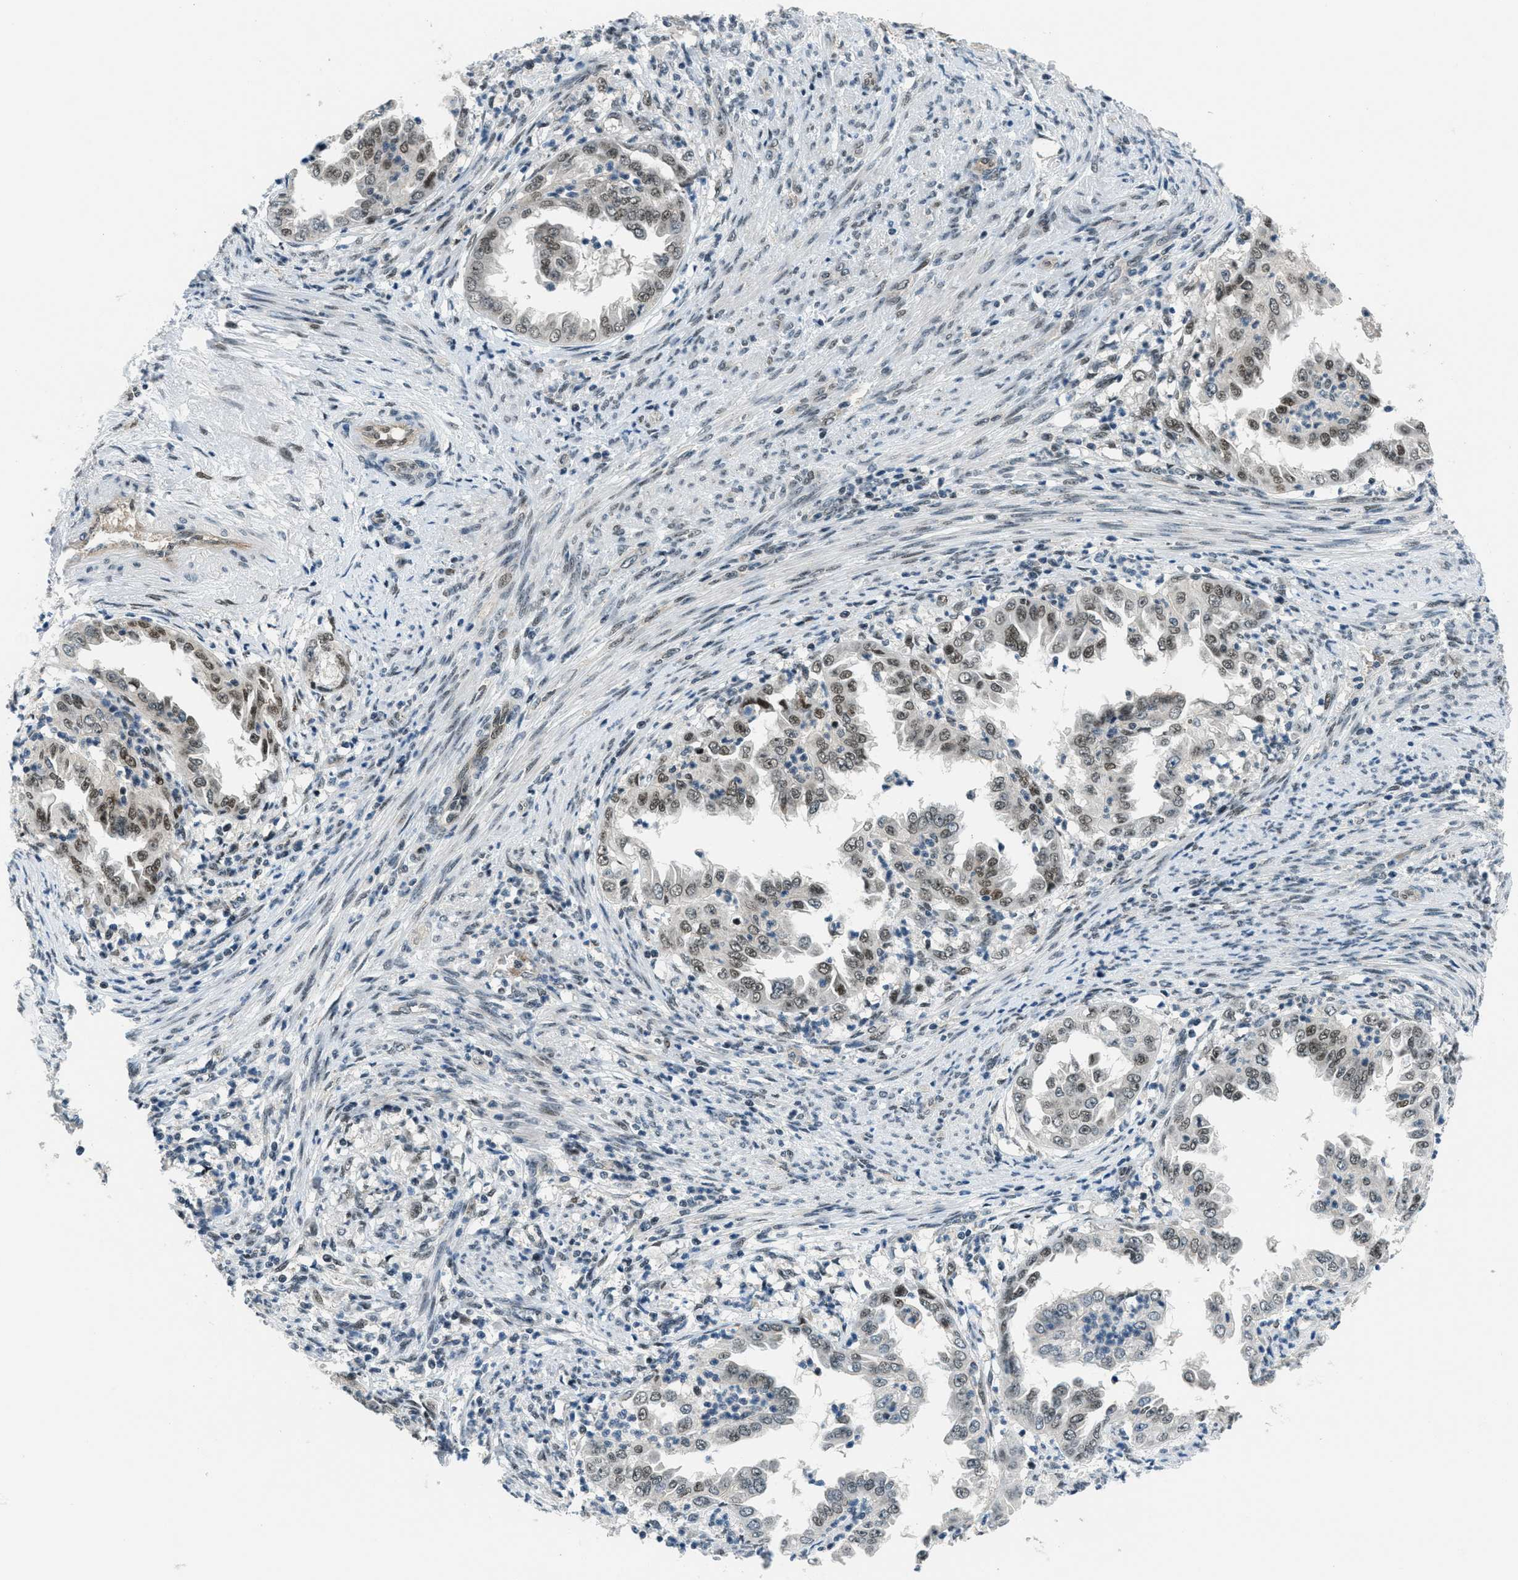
{"staining": {"intensity": "moderate", "quantity": "25%-75%", "location": "nuclear"}, "tissue": "endometrial cancer", "cell_type": "Tumor cells", "image_type": "cancer", "snomed": [{"axis": "morphology", "description": "Adenocarcinoma, NOS"}, {"axis": "topography", "description": "Endometrium"}], "caption": "Protein positivity by IHC displays moderate nuclear staining in about 25%-75% of tumor cells in adenocarcinoma (endometrial).", "gene": "KLF6", "patient": {"sex": "female", "age": 85}}